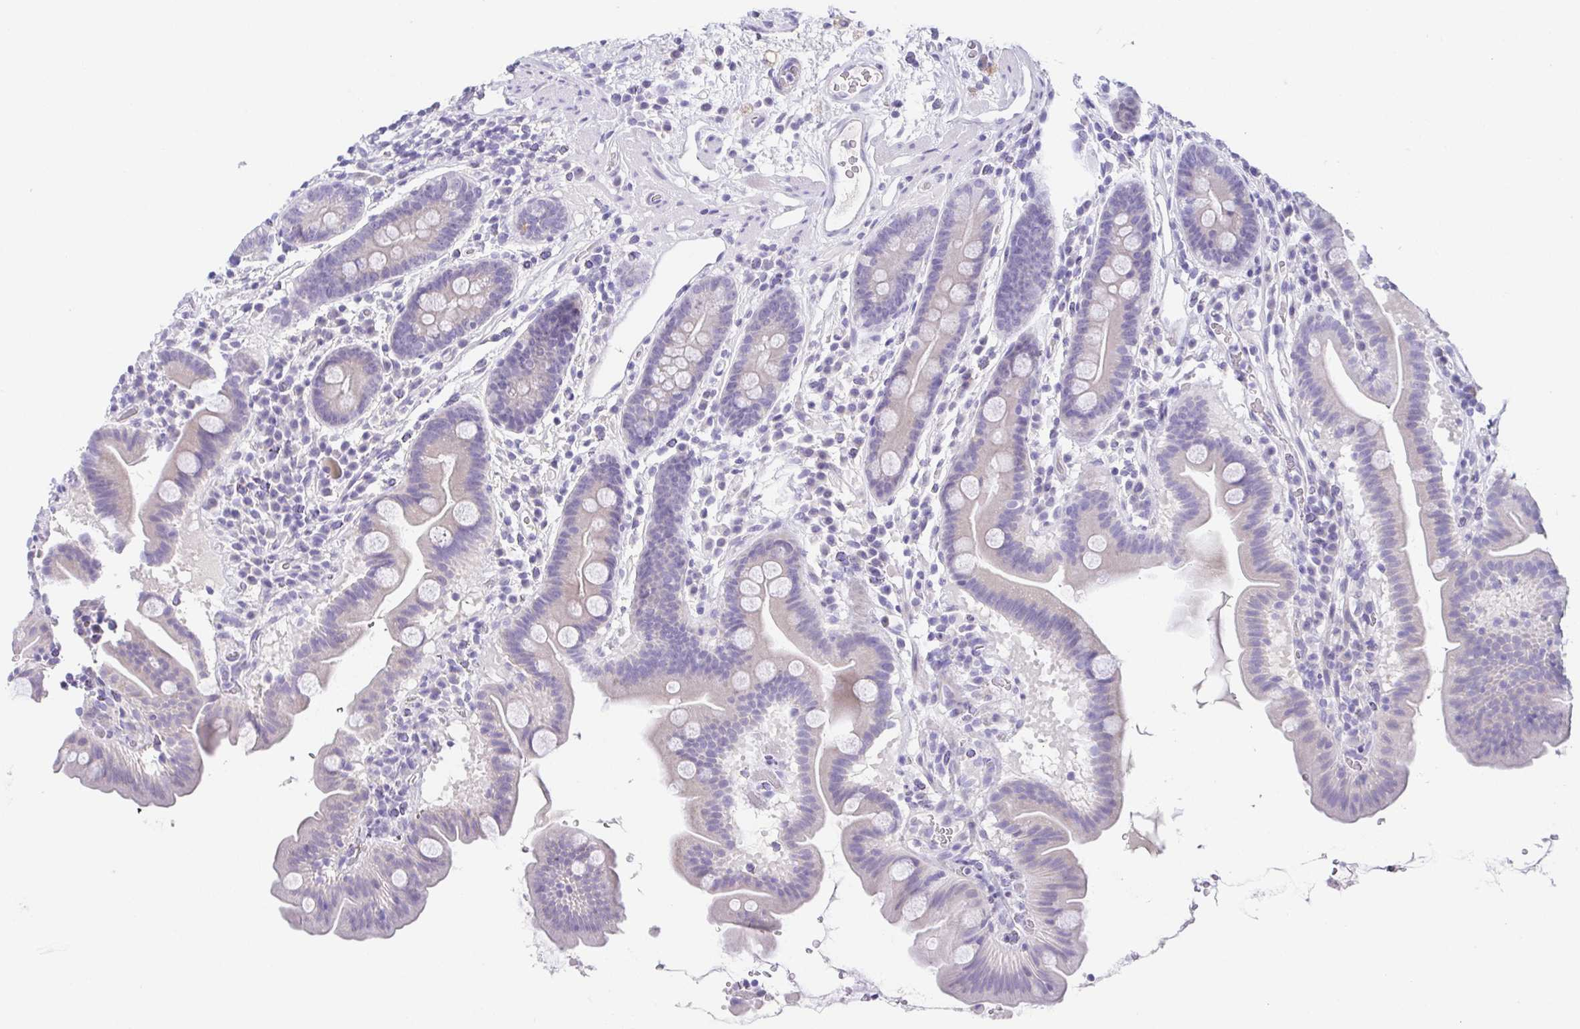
{"staining": {"intensity": "negative", "quantity": "none", "location": "none"}, "tissue": "small intestine", "cell_type": "Glandular cells", "image_type": "normal", "snomed": [{"axis": "morphology", "description": "Normal tissue, NOS"}, {"axis": "topography", "description": "Small intestine"}], "caption": "IHC of benign human small intestine demonstrates no positivity in glandular cells.", "gene": "HAPLN2", "patient": {"sex": "male", "age": 26}}